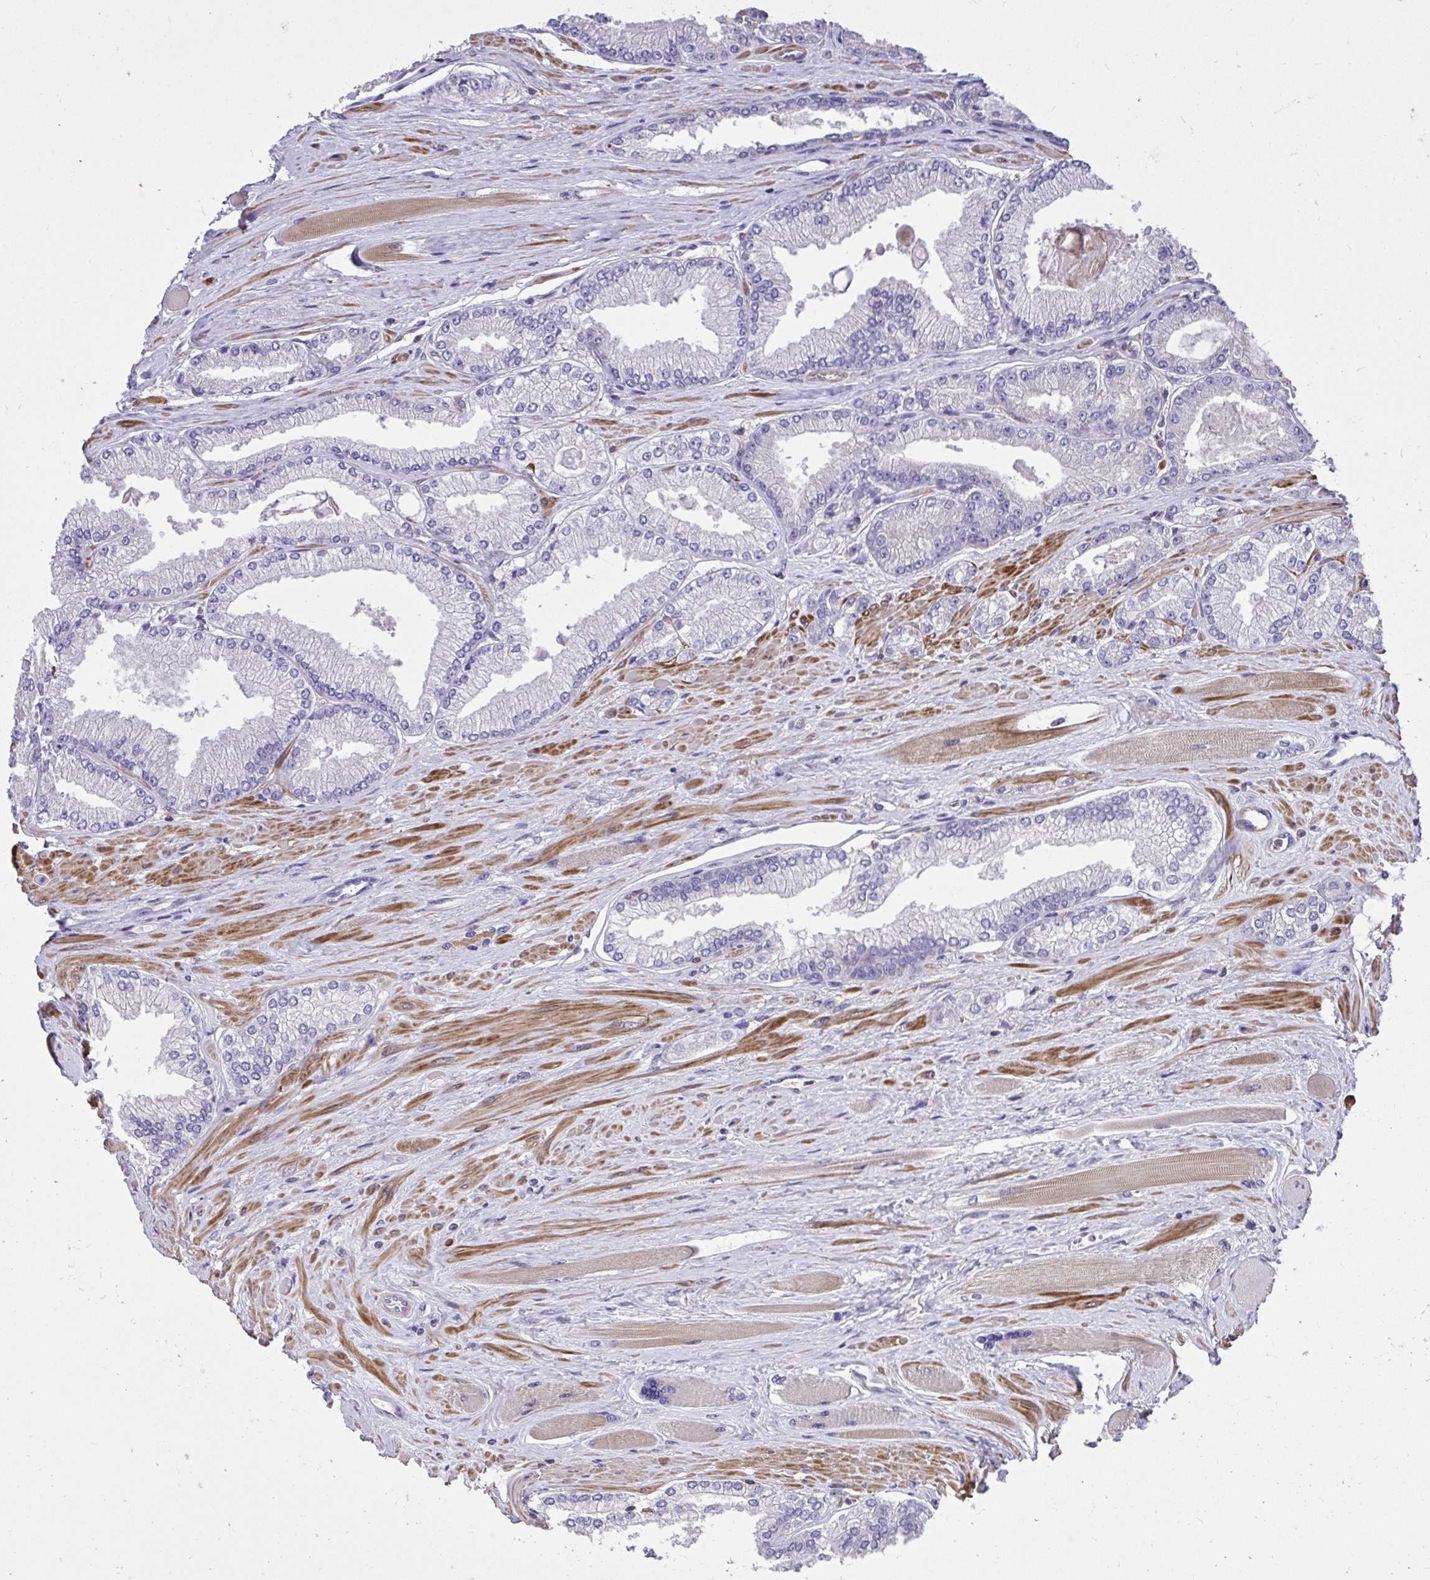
{"staining": {"intensity": "negative", "quantity": "none", "location": "none"}, "tissue": "prostate cancer", "cell_type": "Tumor cells", "image_type": "cancer", "snomed": [{"axis": "morphology", "description": "Adenocarcinoma, Low grade"}, {"axis": "topography", "description": "Prostate"}], "caption": "IHC of prostate low-grade adenocarcinoma shows no staining in tumor cells.", "gene": "IGFL2", "patient": {"sex": "male", "age": 67}}